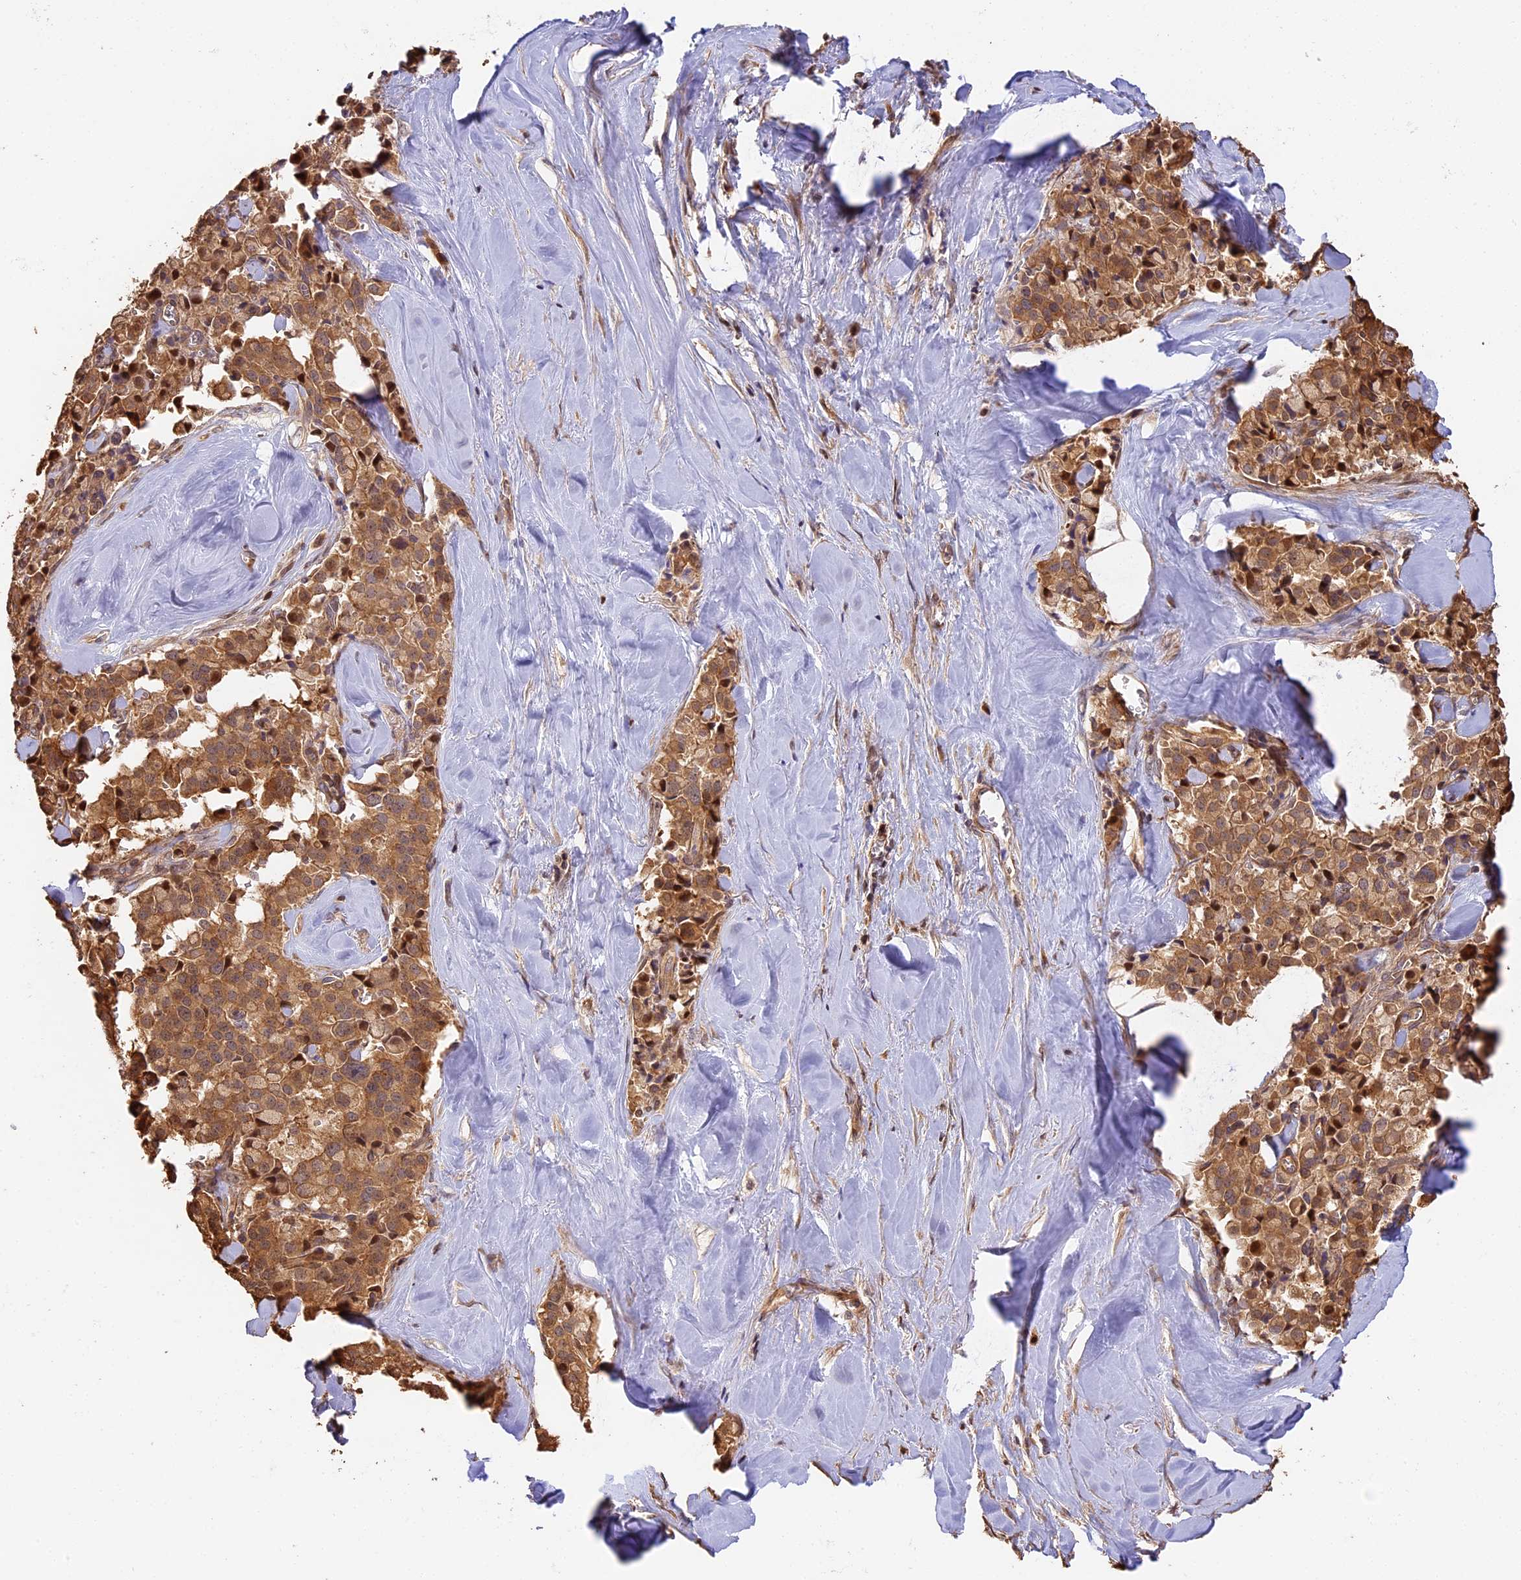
{"staining": {"intensity": "moderate", "quantity": ">75%", "location": "cytoplasmic/membranous"}, "tissue": "pancreatic cancer", "cell_type": "Tumor cells", "image_type": "cancer", "snomed": [{"axis": "morphology", "description": "Adenocarcinoma, NOS"}, {"axis": "topography", "description": "Pancreas"}], "caption": "Pancreatic cancer stained with a brown dye shows moderate cytoplasmic/membranous positive positivity in about >75% of tumor cells.", "gene": "PPP1R37", "patient": {"sex": "male", "age": 65}}